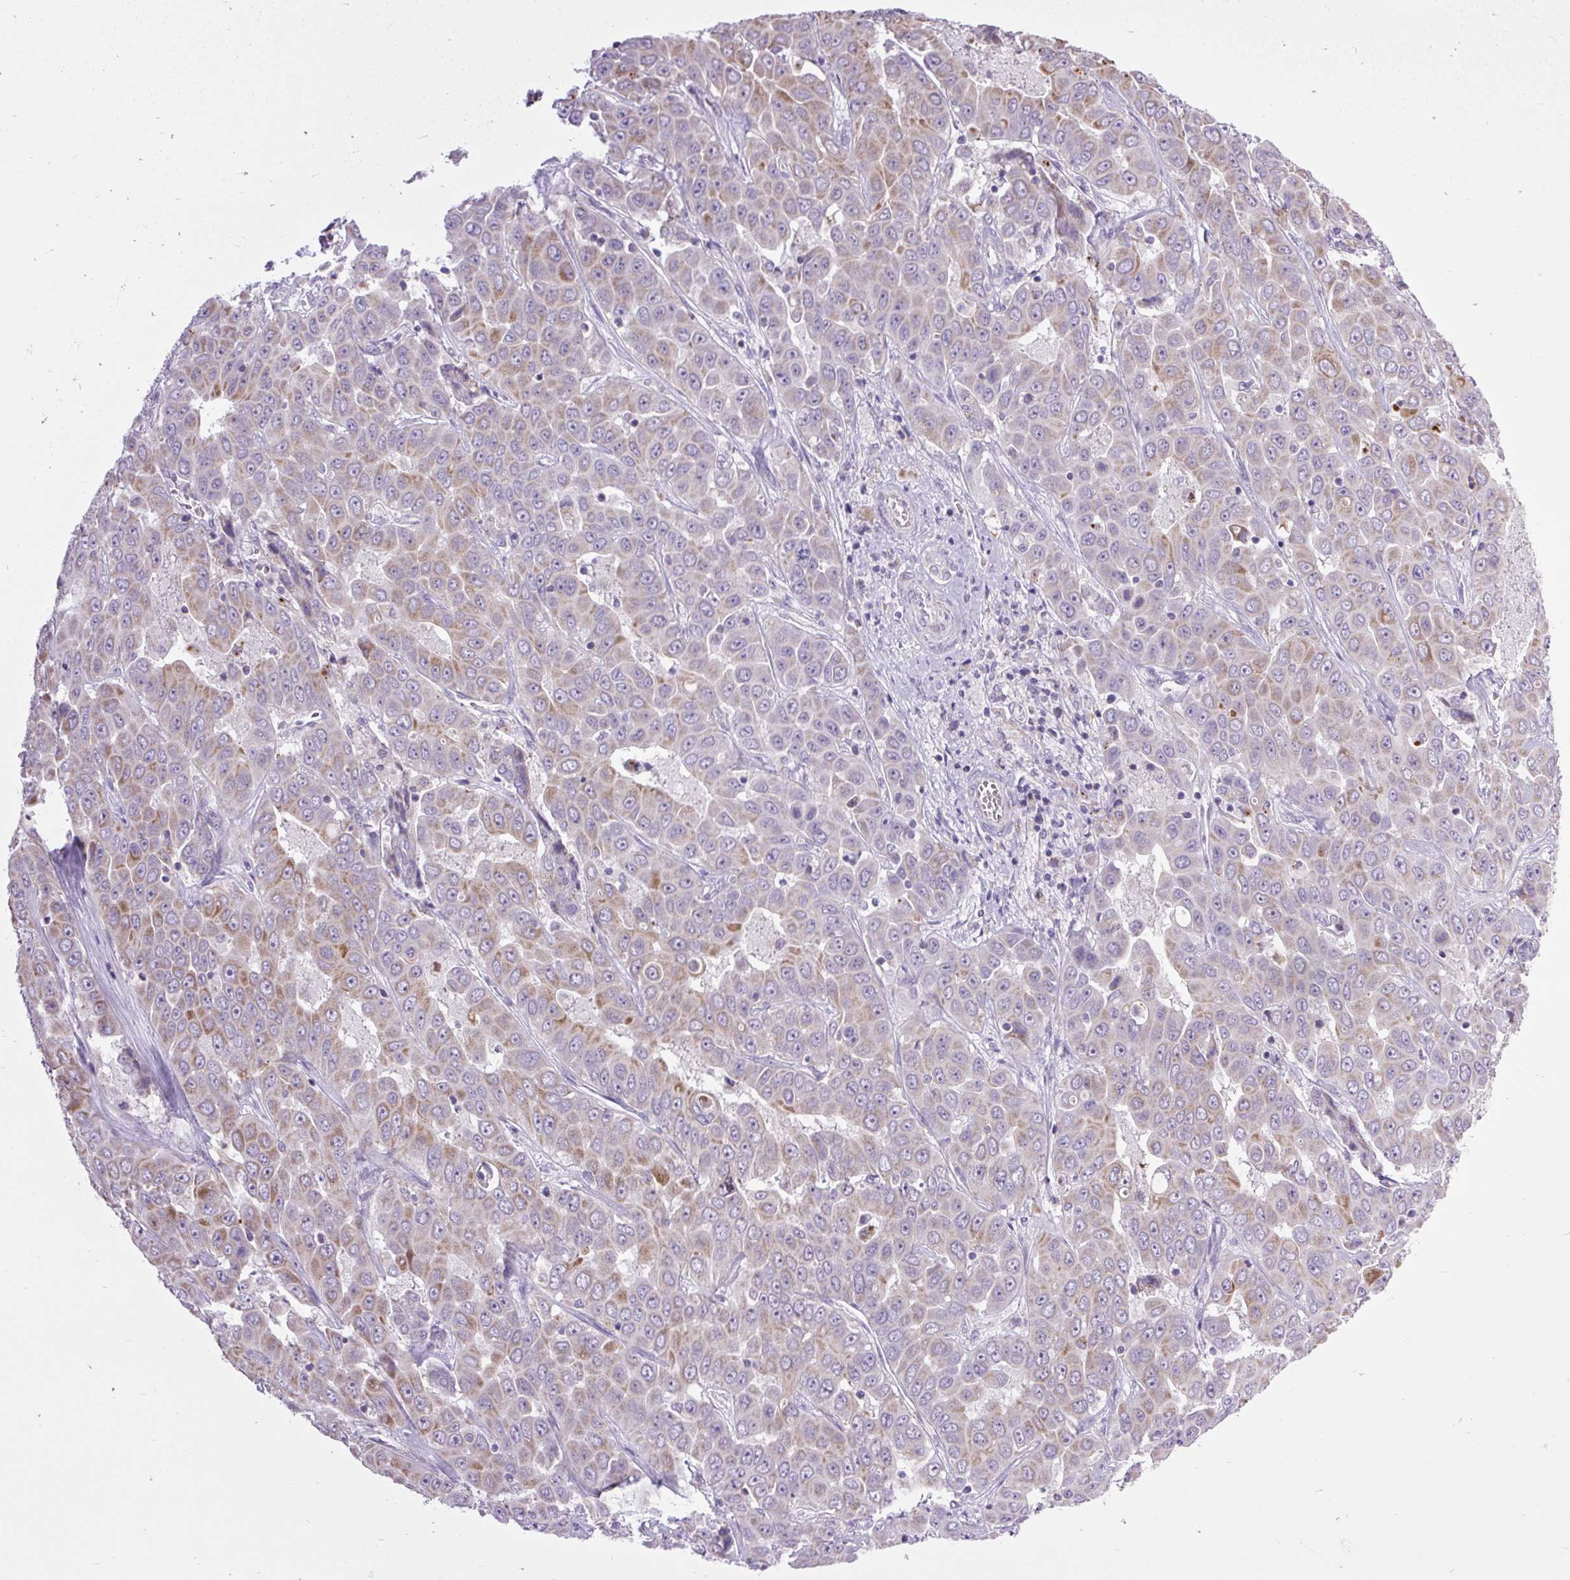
{"staining": {"intensity": "moderate", "quantity": "<25%", "location": "cytoplasmic/membranous"}, "tissue": "liver cancer", "cell_type": "Tumor cells", "image_type": "cancer", "snomed": [{"axis": "morphology", "description": "Cholangiocarcinoma"}, {"axis": "topography", "description": "Liver"}], "caption": "Immunohistochemical staining of cholangiocarcinoma (liver) displays moderate cytoplasmic/membranous protein expression in approximately <25% of tumor cells.", "gene": "RNASE10", "patient": {"sex": "female", "age": 52}}